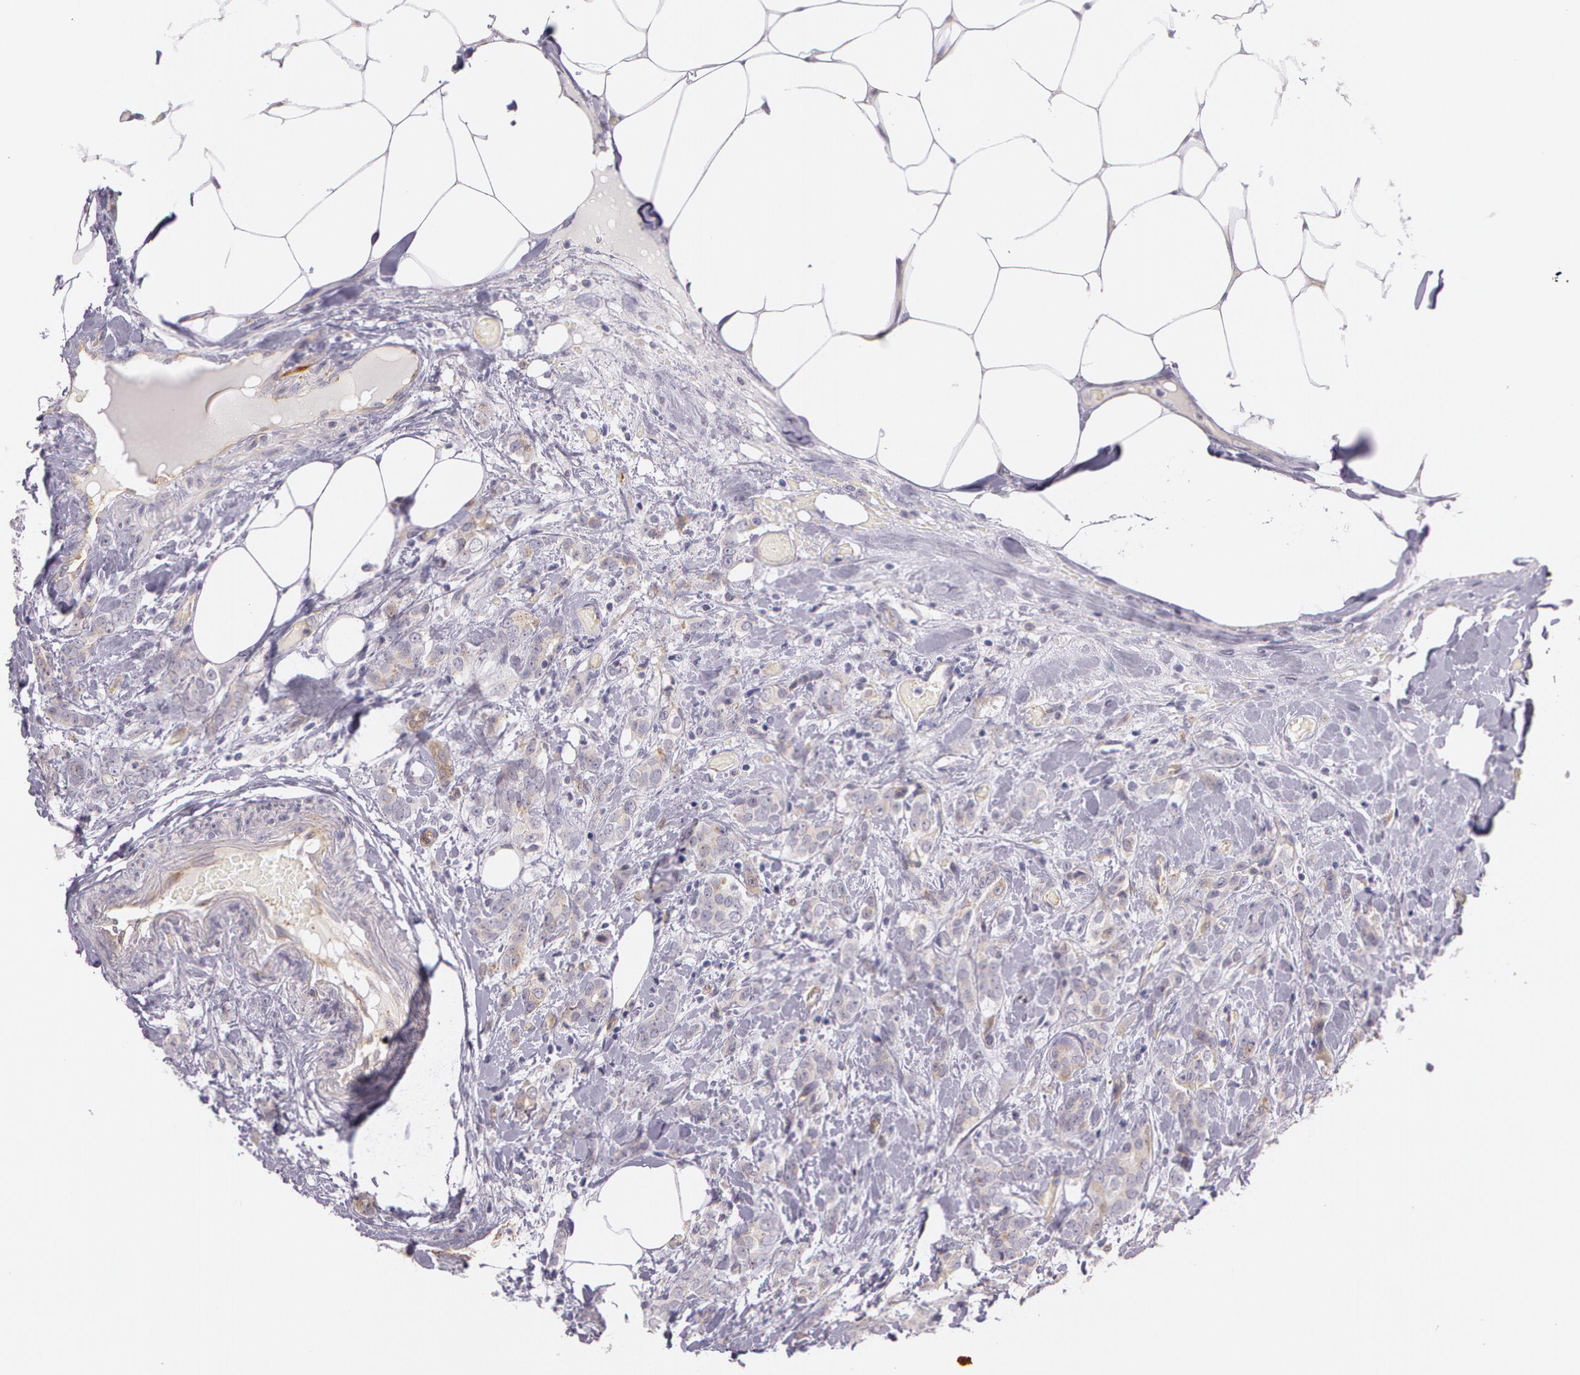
{"staining": {"intensity": "weak", "quantity": "25%-75%", "location": "cytoplasmic/membranous"}, "tissue": "breast cancer", "cell_type": "Tumor cells", "image_type": "cancer", "snomed": [{"axis": "morphology", "description": "Duct carcinoma"}, {"axis": "topography", "description": "Breast"}], "caption": "Weak cytoplasmic/membranous positivity is seen in about 25%-75% of tumor cells in intraductal carcinoma (breast).", "gene": "APP", "patient": {"sex": "female", "age": 53}}